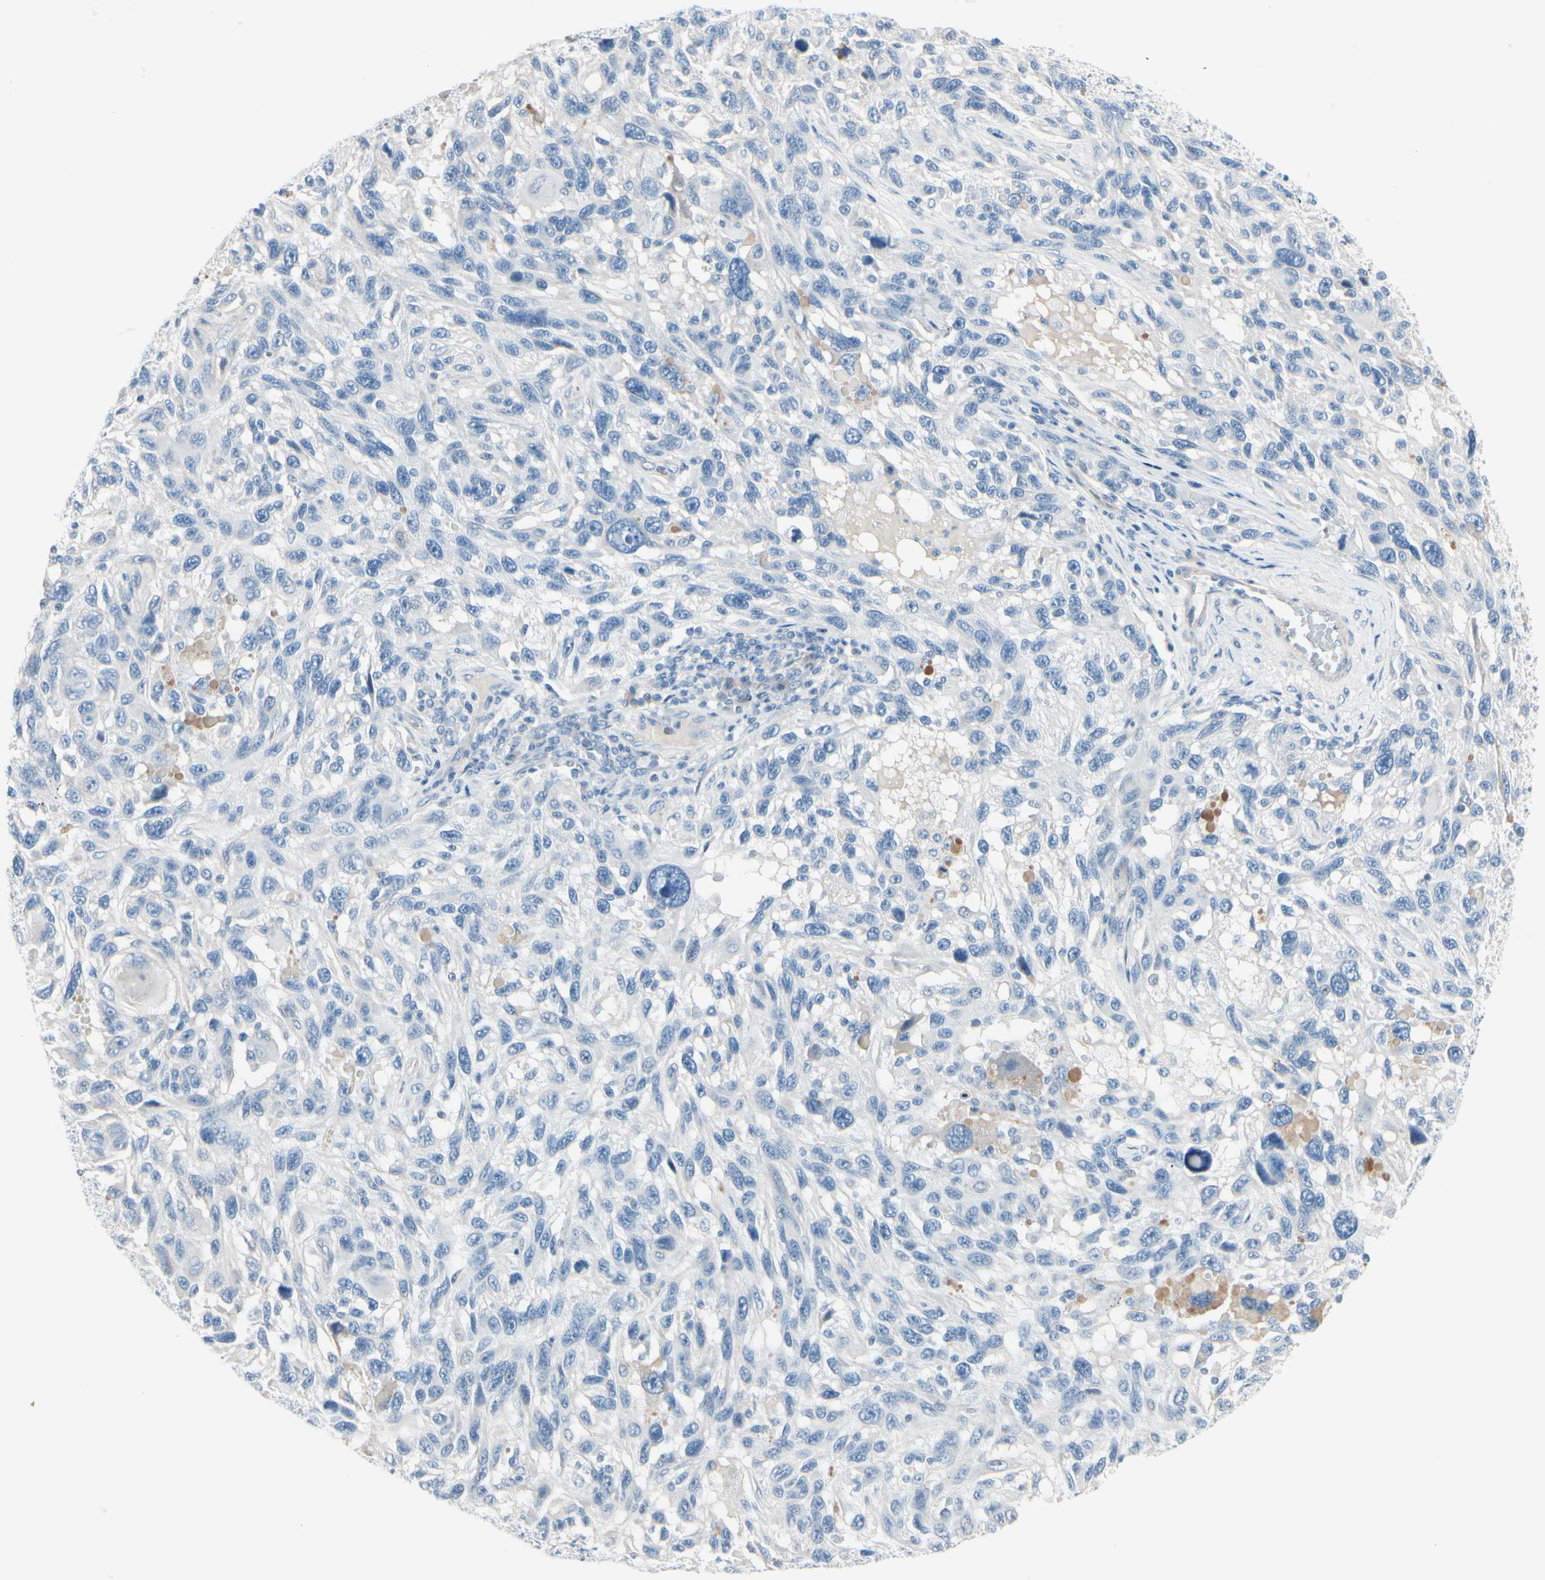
{"staining": {"intensity": "negative", "quantity": "none", "location": "none"}, "tissue": "melanoma", "cell_type": "Tumor cells", "image_type": "cancer", "snomed": [{"axis": "morphology", "description": "Malignant melanoma, NOS"}, {"axis": "topography", "description": "Skin"}], "caption": "High magnification brightfield microscopy of melanoma stained with DAB (3,3'-diaminobenzidine) (brown) and counterstained with hematoxylin (blue): tumor cells show no significant staining.", "gene": "CDHR5", "patient": {"sex": "male", "age": 53}}